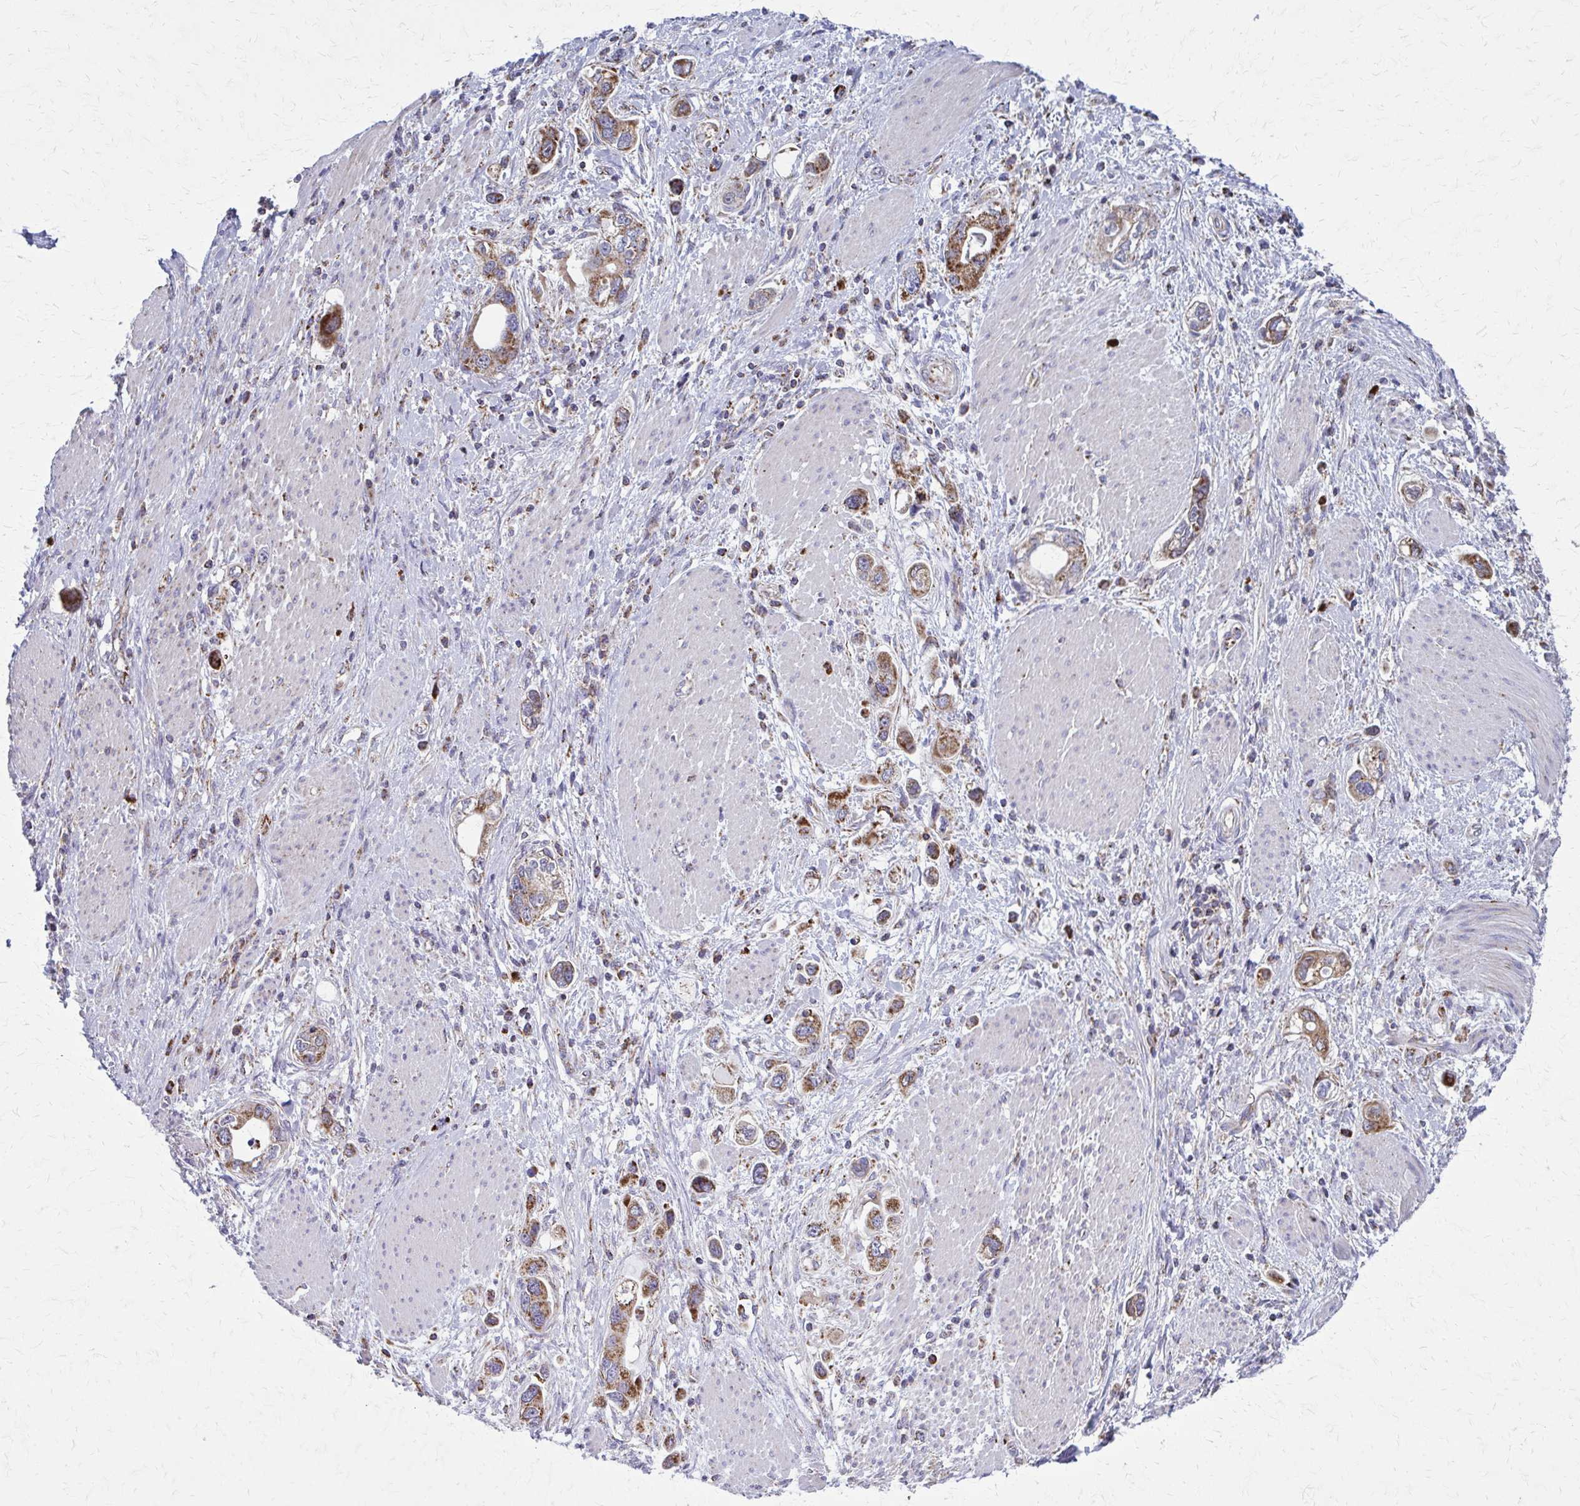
{"staining": {"intensity": "moderate", "quantity": ">75%", "location": "cytoplasmic/membranous"}, "tissue": "stomach cancer", "cell_type": "Tumor cells", "image_type": "cancer", "snomed": [{"axis": "morphology", "description": "Adenocarcinoma, NOS"}, {"axis": "topography", "description": "Stomach, lower"}], "caption": "Brown immunohistochemical staining in stomach cancer exhibits moderate cytoplasmic/membranous expression in about >75% of tumor cells.", "gene": "TVP23A", "patient": {"sex": "female", "age": 93}}